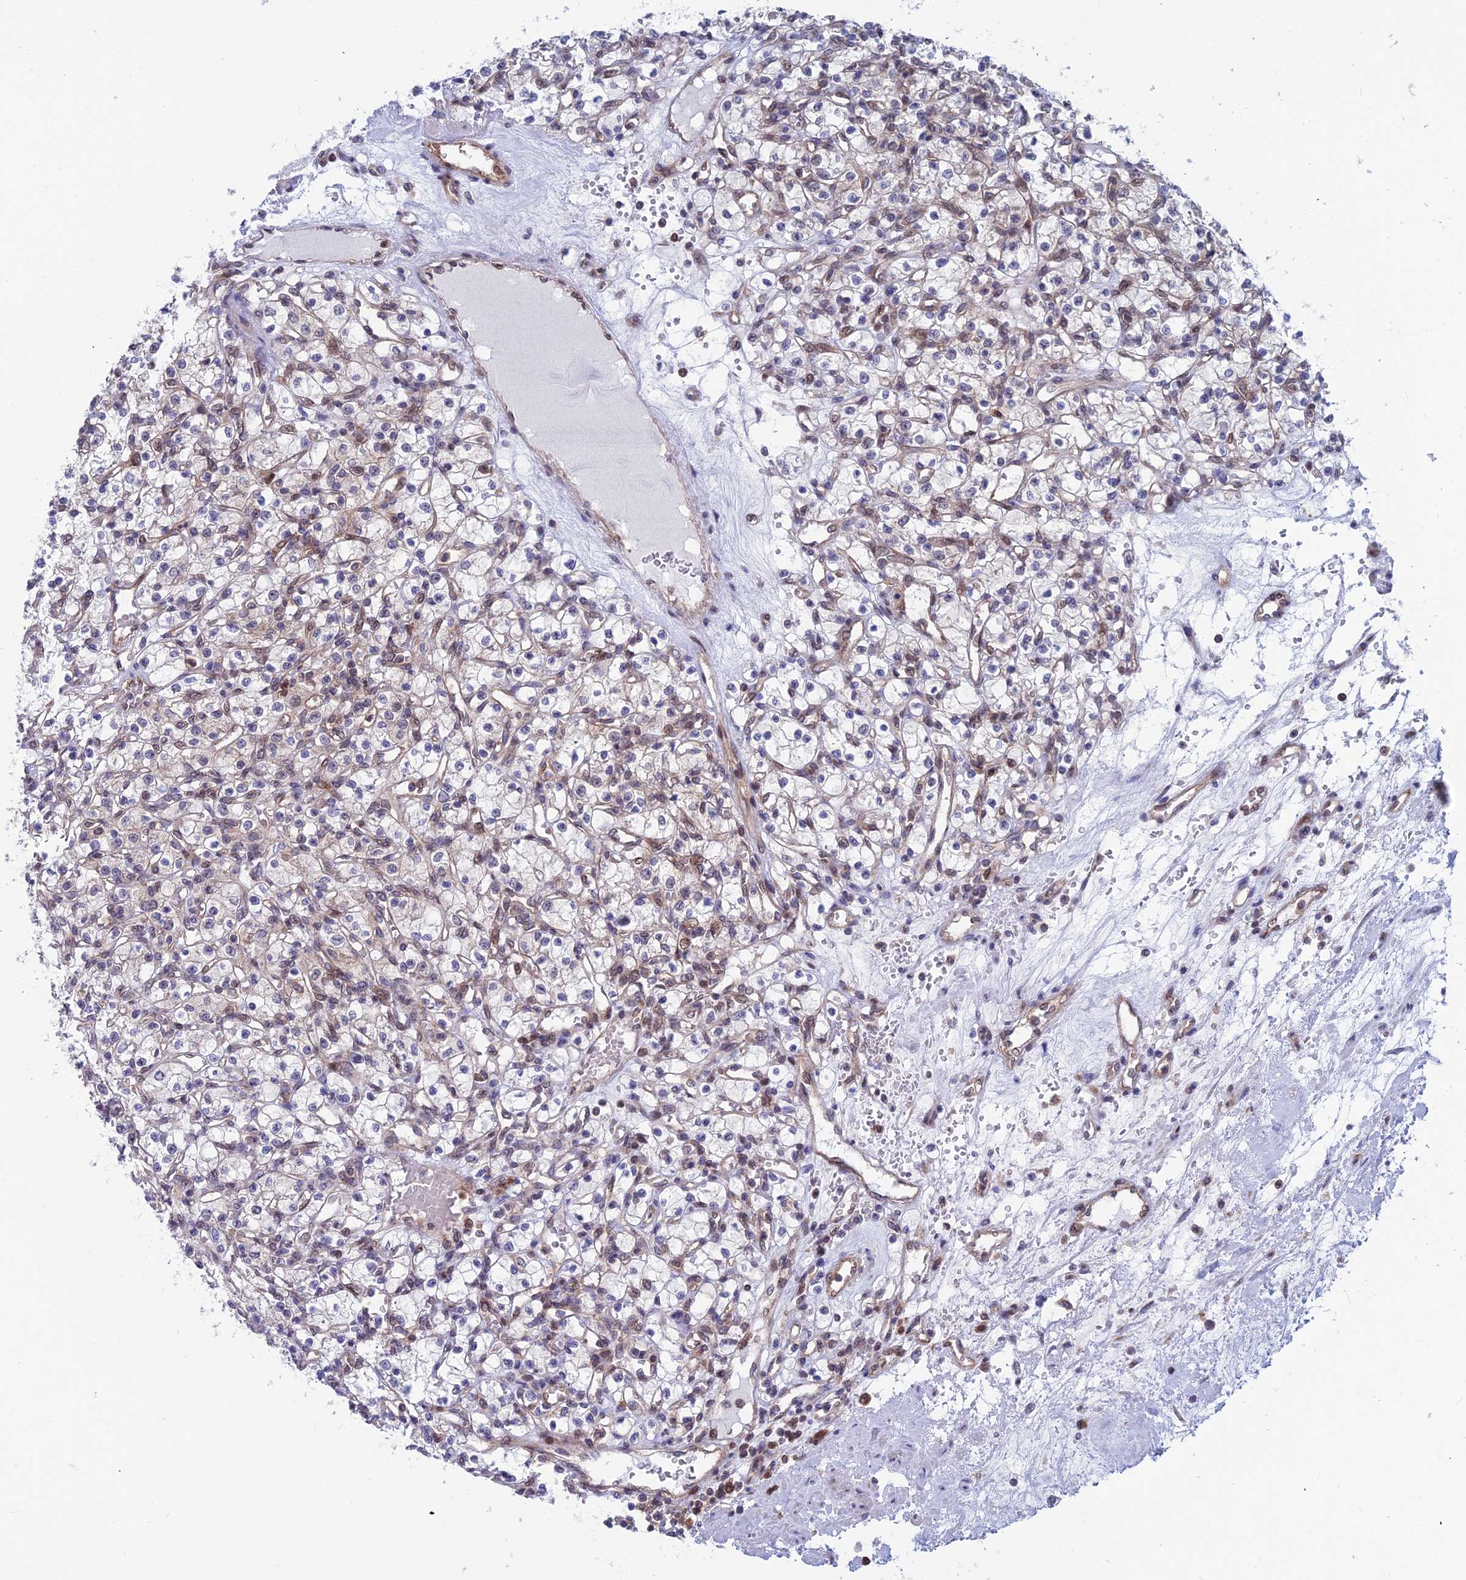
{"staining": {"intensity": "negative", "quantity": "none", "location": "none"}, "tissue": "renal cancer", "cell_type": "Tumor cells", "image_type": "cancer", "snomed": [{"axis": "morphology", "description": "Adenocarcinoma, NOS"}, {"axis": "topography", "description": "Kidney"}], "caption": "There is no significant positivity in tumor cells of renal cancer.", "gene": "IGBP1", "patient": {"sex": "female", "age": 59}}